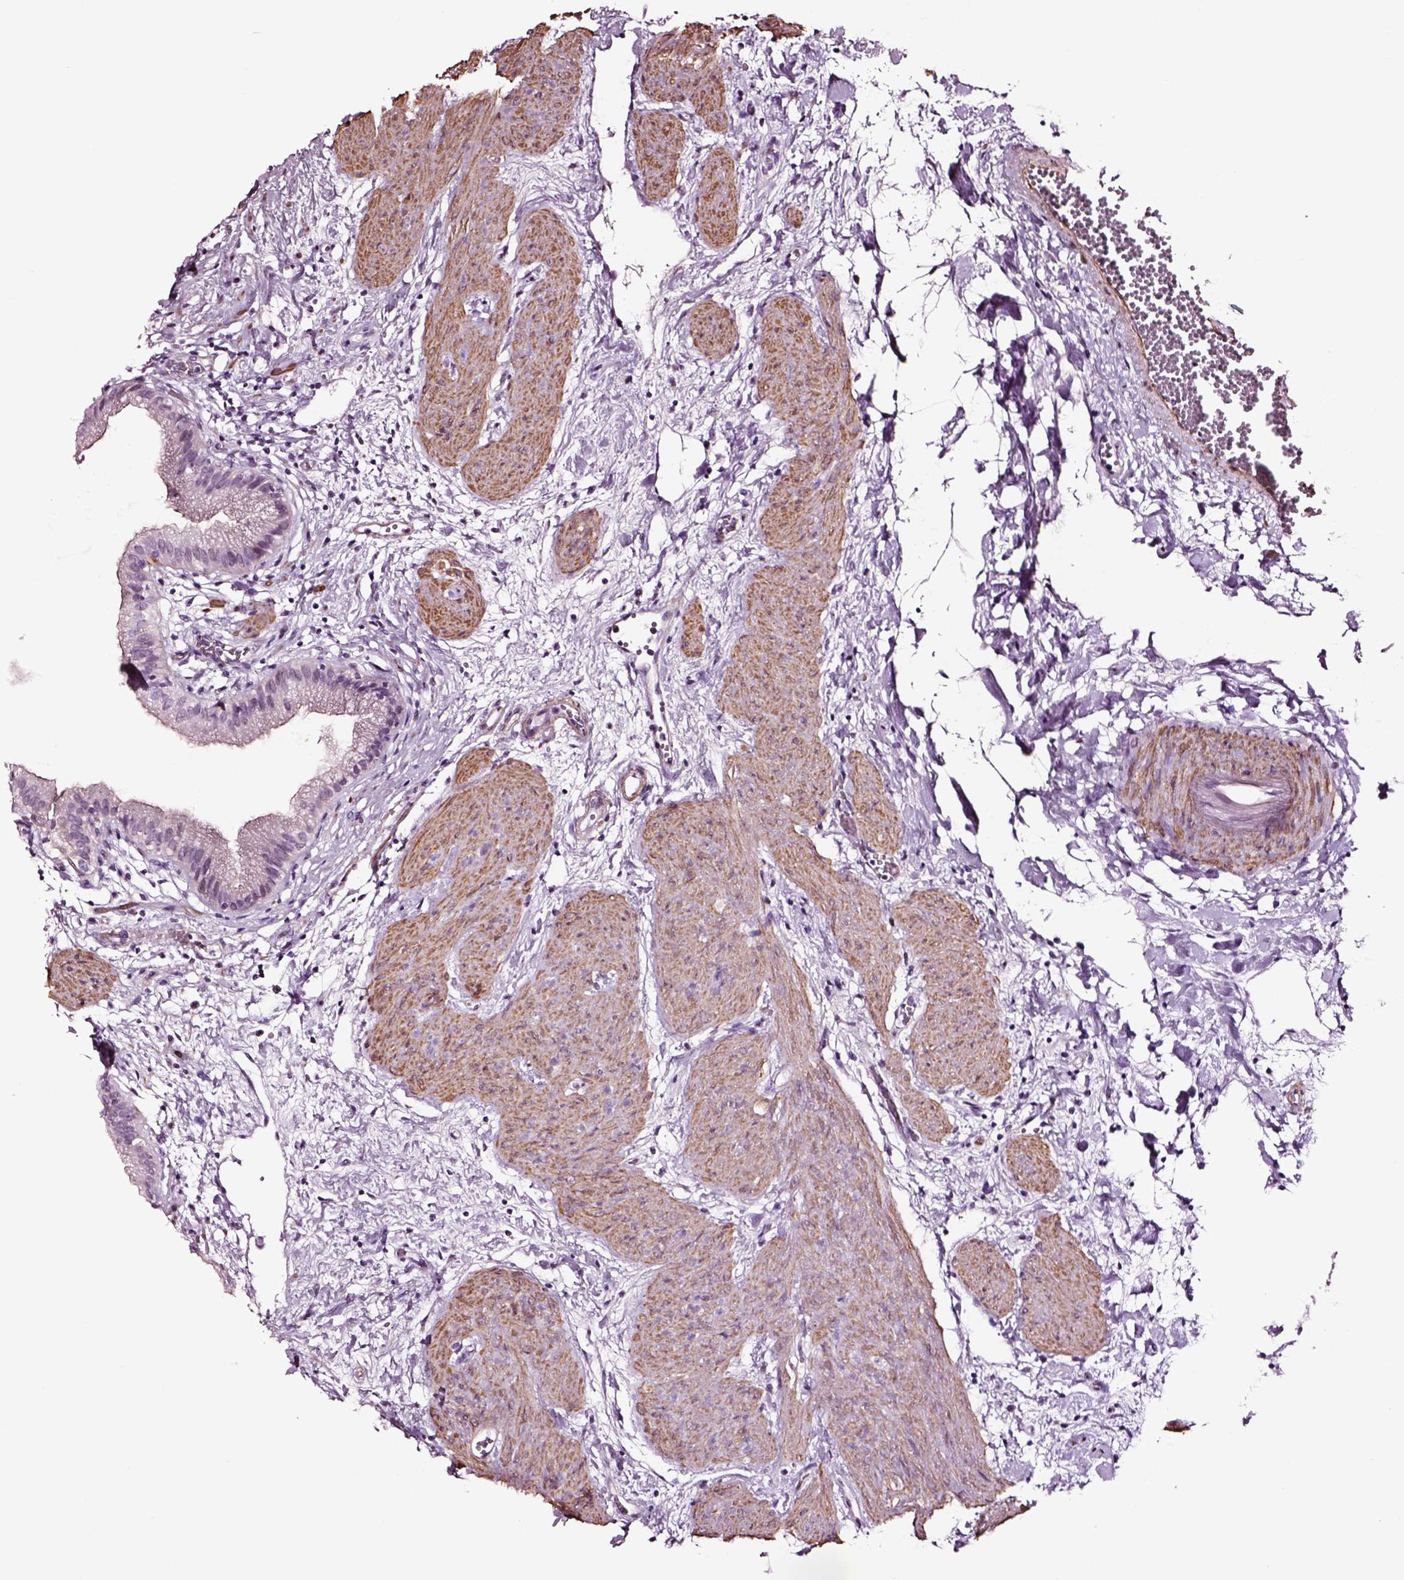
{"staining": {"intensity": "negative", "quantity": "none", "location": "none"}, "tissue": "gallbladder", "cell_type": "Glandular cells", "image_type": "normal", "snomed": [{"axis": "morphology", "description": "Normal tissue, NOS"}, {"axis": "topography", "description": "Gallbladder"}], "caption": "This photomicrograph is of unremarkable gallbladder stained with immunohistochemistry (IHC) to label a protein in brown with the nuclei are counter-stained blue. There is no positivity in glandular cells.", "gene": "SOX10", "patient": {"sex": "female", "age": 65}}